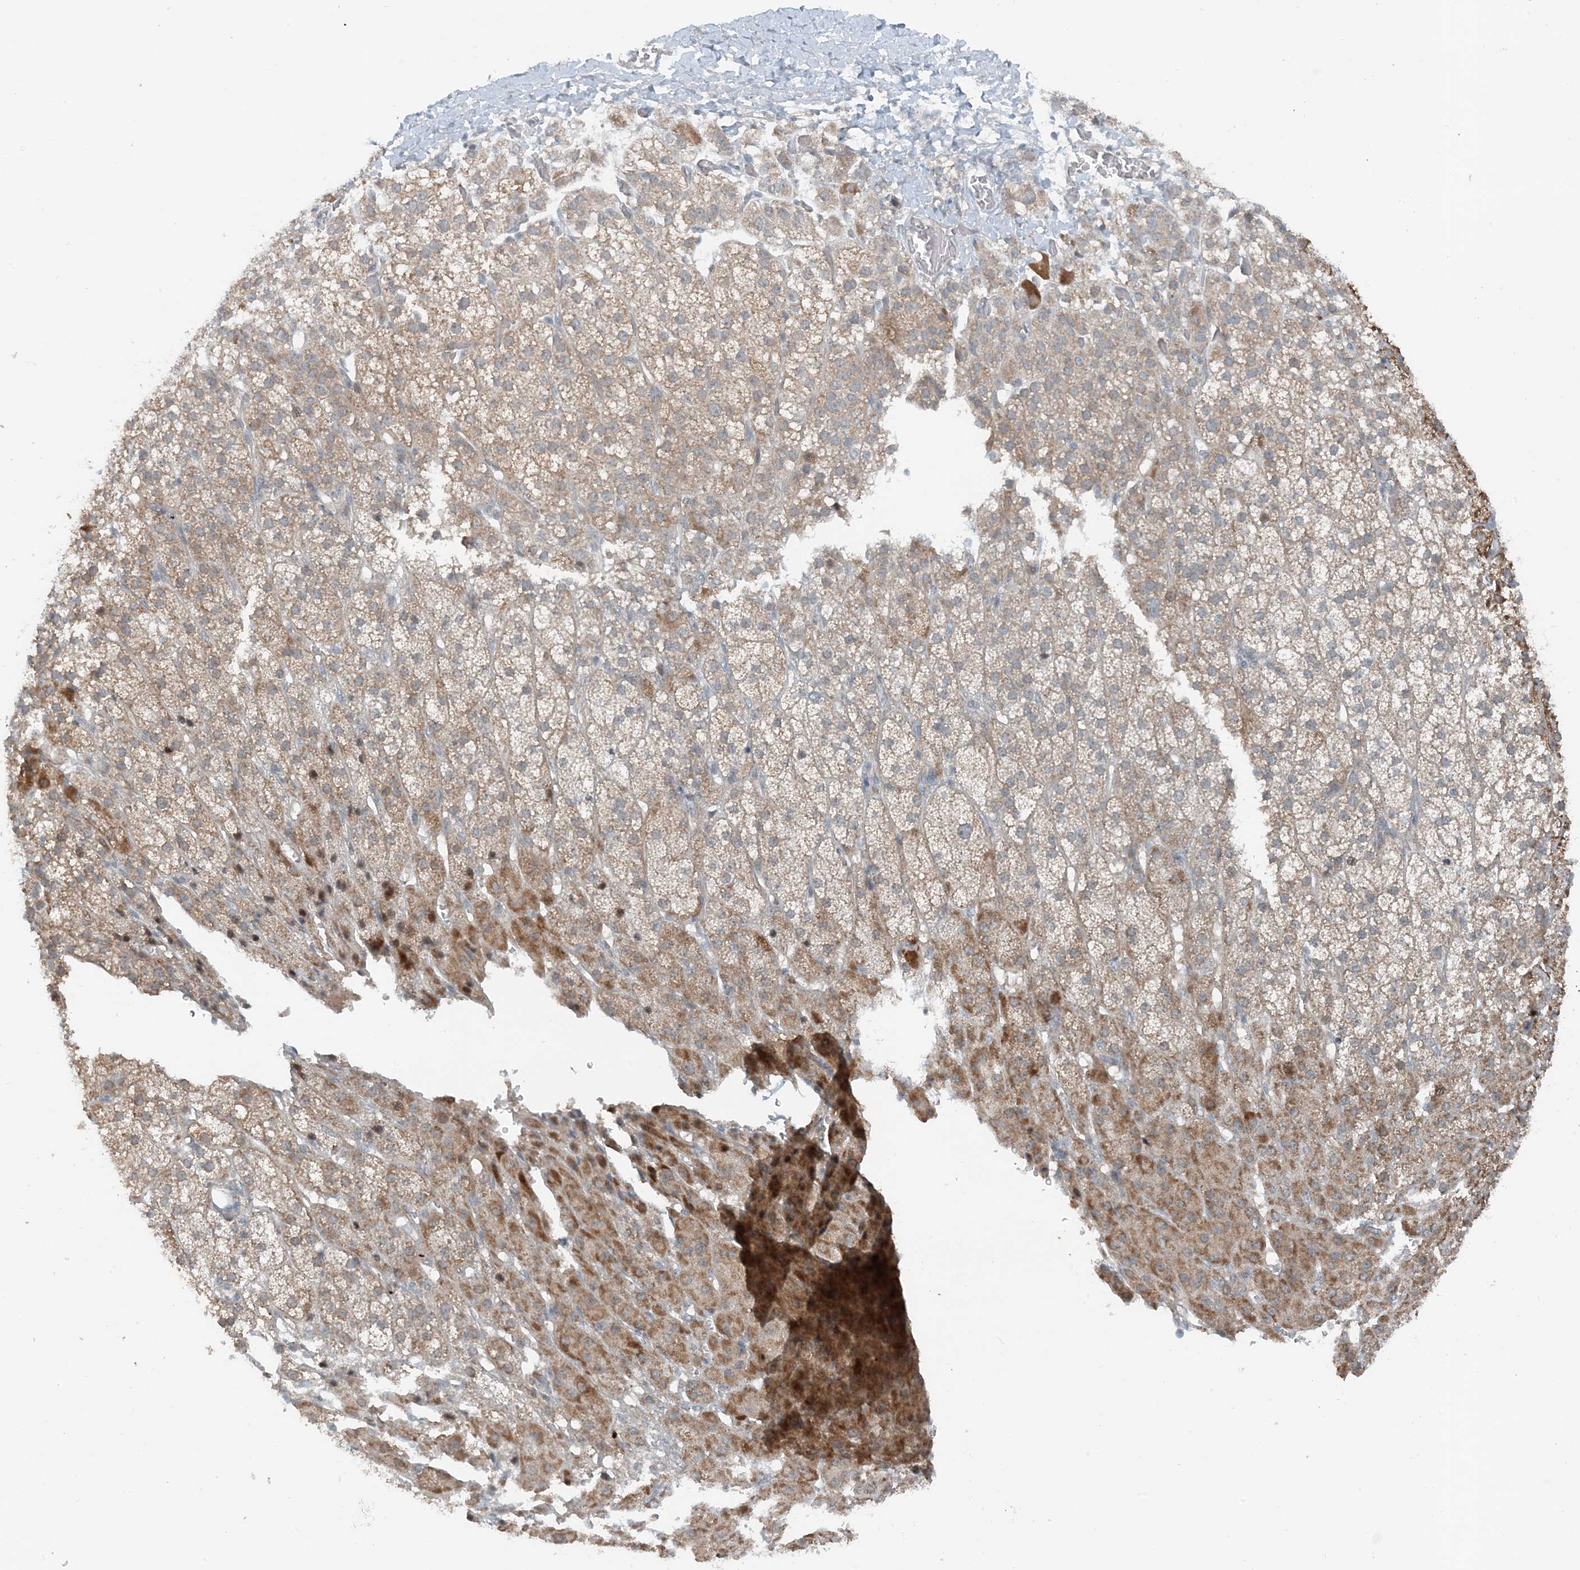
{"staining": {"intensity": "weak", "quantity": "25%-75%", "location": "cytoplasmic/membranous"}, "tissue": "adrenal gland", "cell_type": "Glandular cells", "image_type": "normal", "snomed": [{"axis": "morphology", "description": "Normal tissue, NOS"}, {"axis": "topography", "description": "Adrenal gland"}], "caption": "Immunohistochemistry (IHC) image of benign adrenal gland stained for a protein (brown), which reveals low levels of weak cytoplasmic/membranous positivity in about 25%-75% of glandular cells.", "gene": "MITD1", "patient": {"sex": "female", "age": 57}}